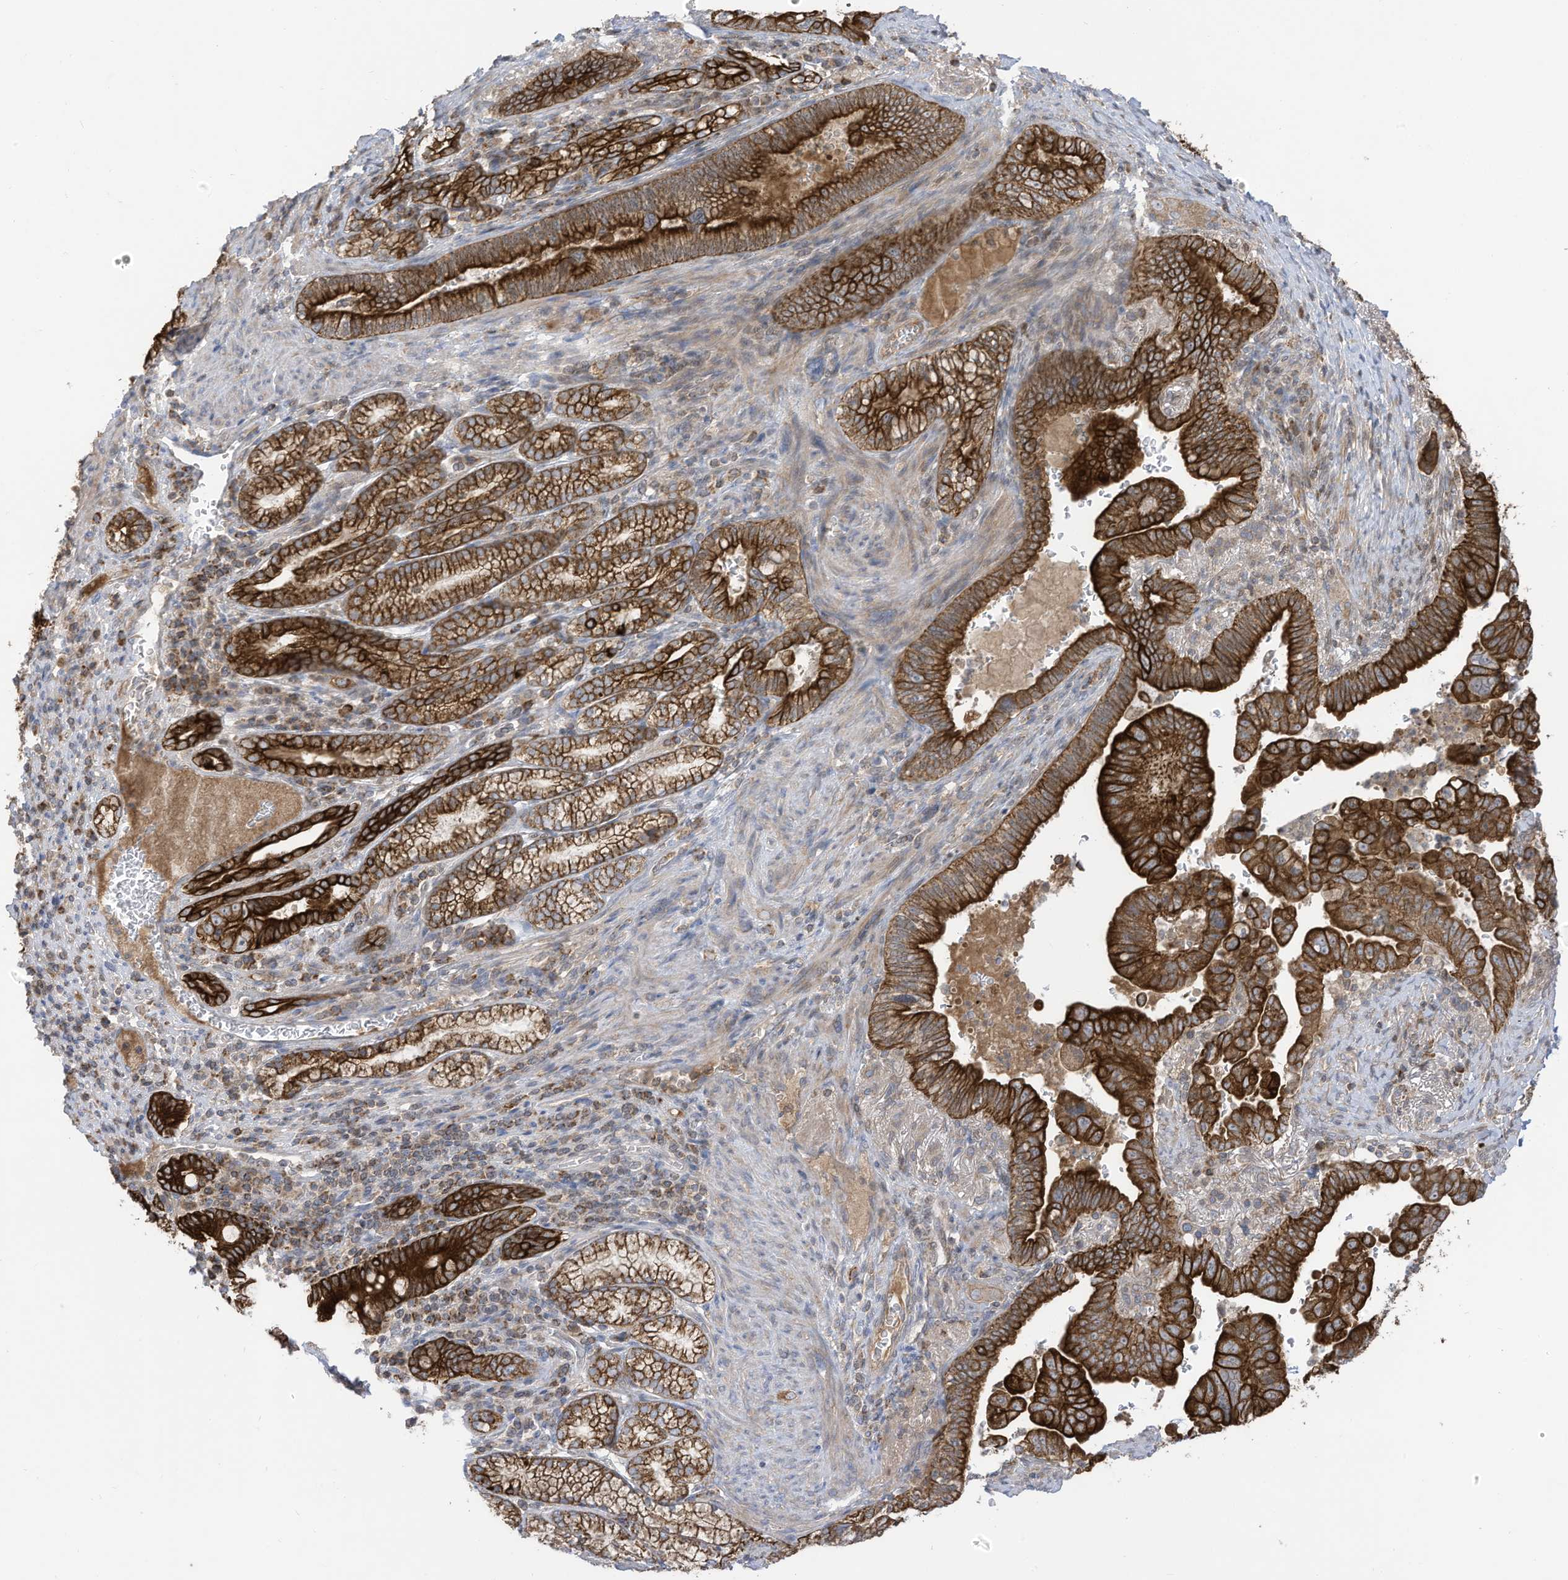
{"staining": {"intensity": "strong", "quantity": ">75%", "location": "cytoplasmic/membranous"}, "tissue": "pancreatic cancer", "cell_type": "Tumor cells", "image_type": "cancer", "snomed": [{"axis": "morphology", "description": "Adenocarcinoma, NOS"}, {"axis": "topography", "description": "Pancreas"}], "caption": "IHC of human pancreatic cancer demonstrates high levels of strong cytoplasmic/membranous expression in about >75% of tumor cells.", "gene": "CGAS", "patient": {"sex": "male", "age": 70}}